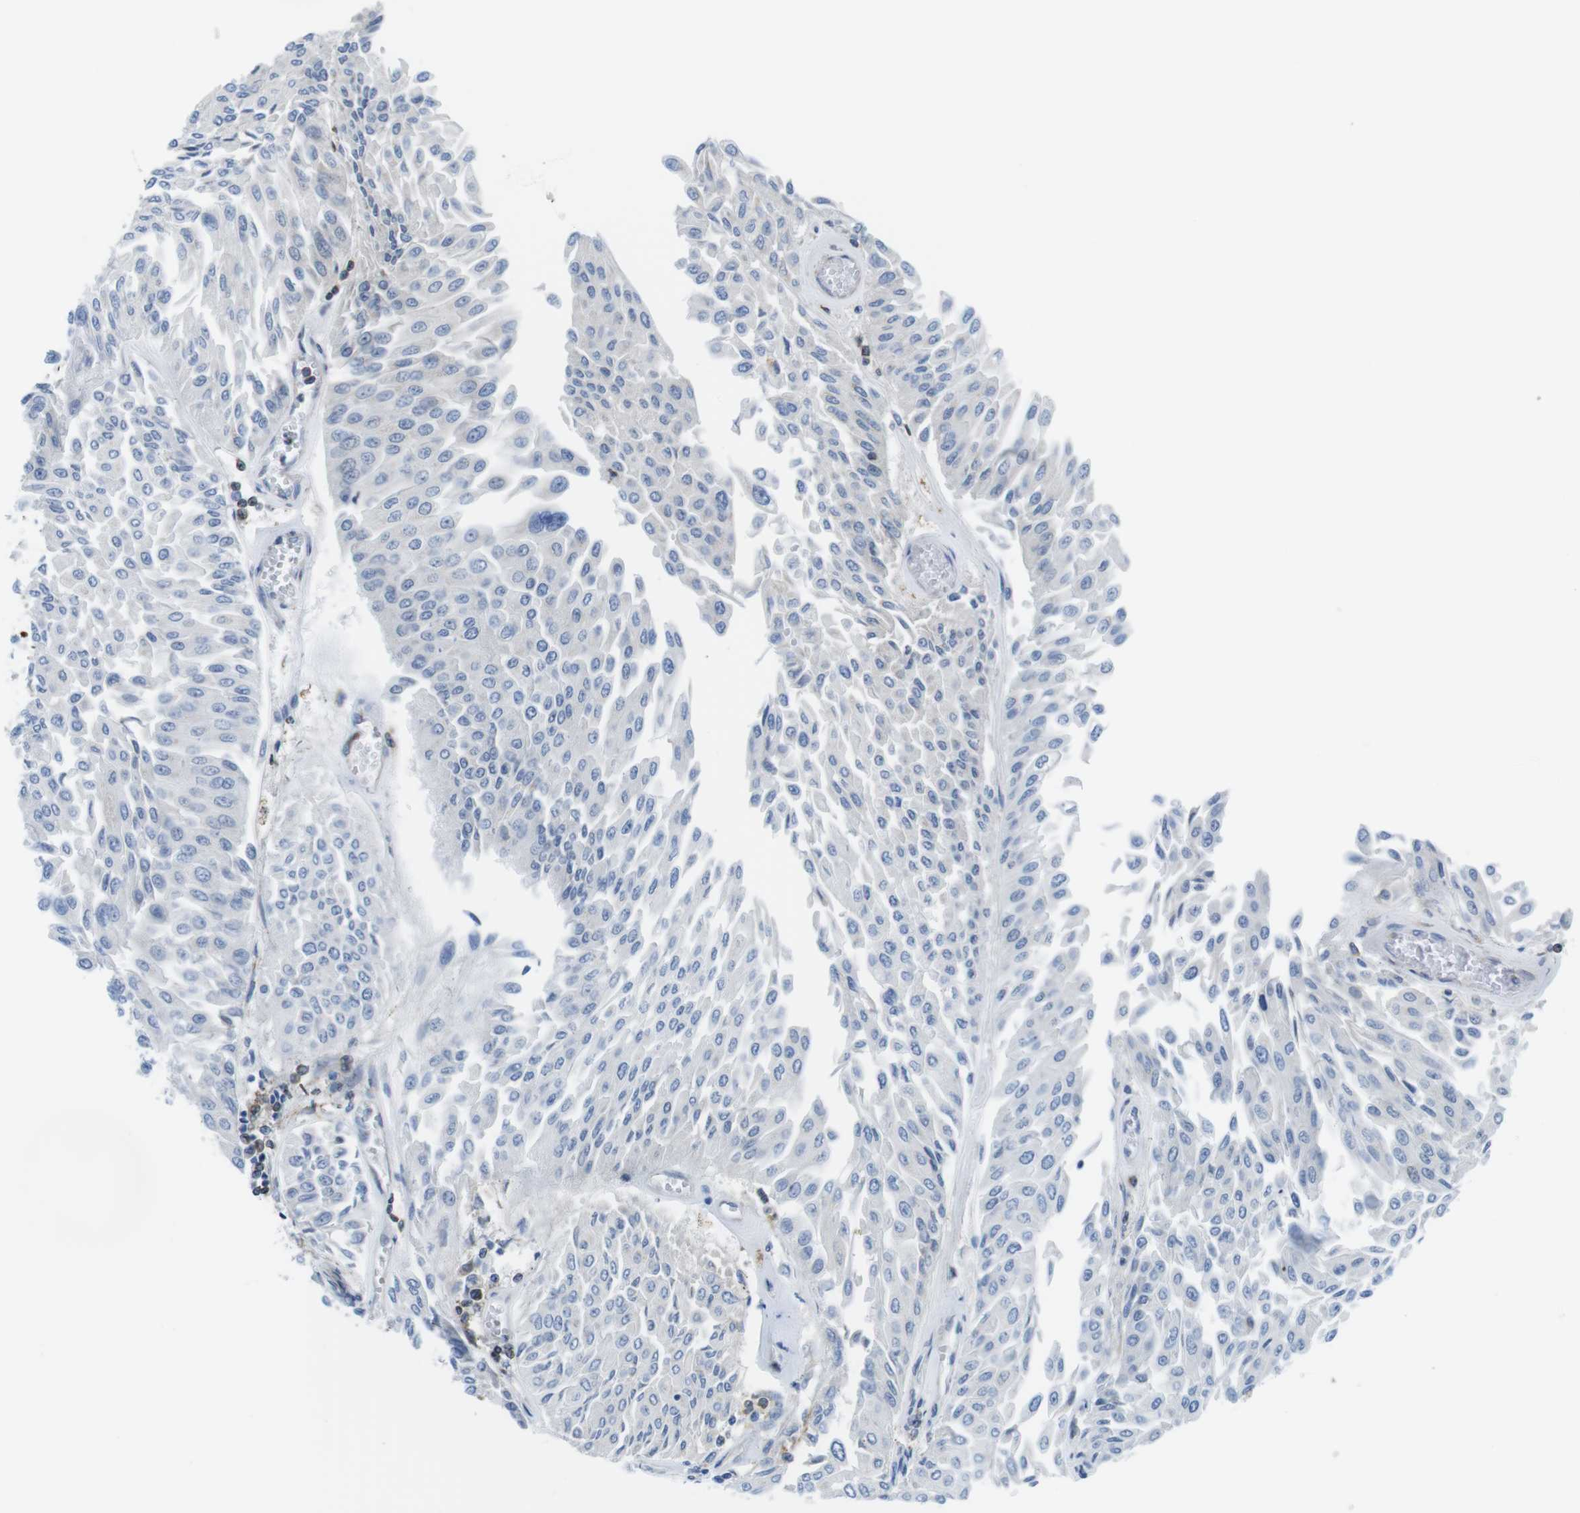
{"staining": {"intensity": "negative", "quantity": "none", "location": "none"}, "tissue": "urothelial cancer", "cell_type": "Tumor cells", "image_type": "cancer", "snomed": [{"axis": "morphology", "description": "Urothelial carcinoma, Low grade"}, {"axis": "topography", "description": "Urinary bladder"}], "caption": "Urothelial cancer was stained to show a protein in brown. There is no significant expression in tumor cells.", "gene": "KCNE3", "patient": {"sex": "male", "age": 67}}